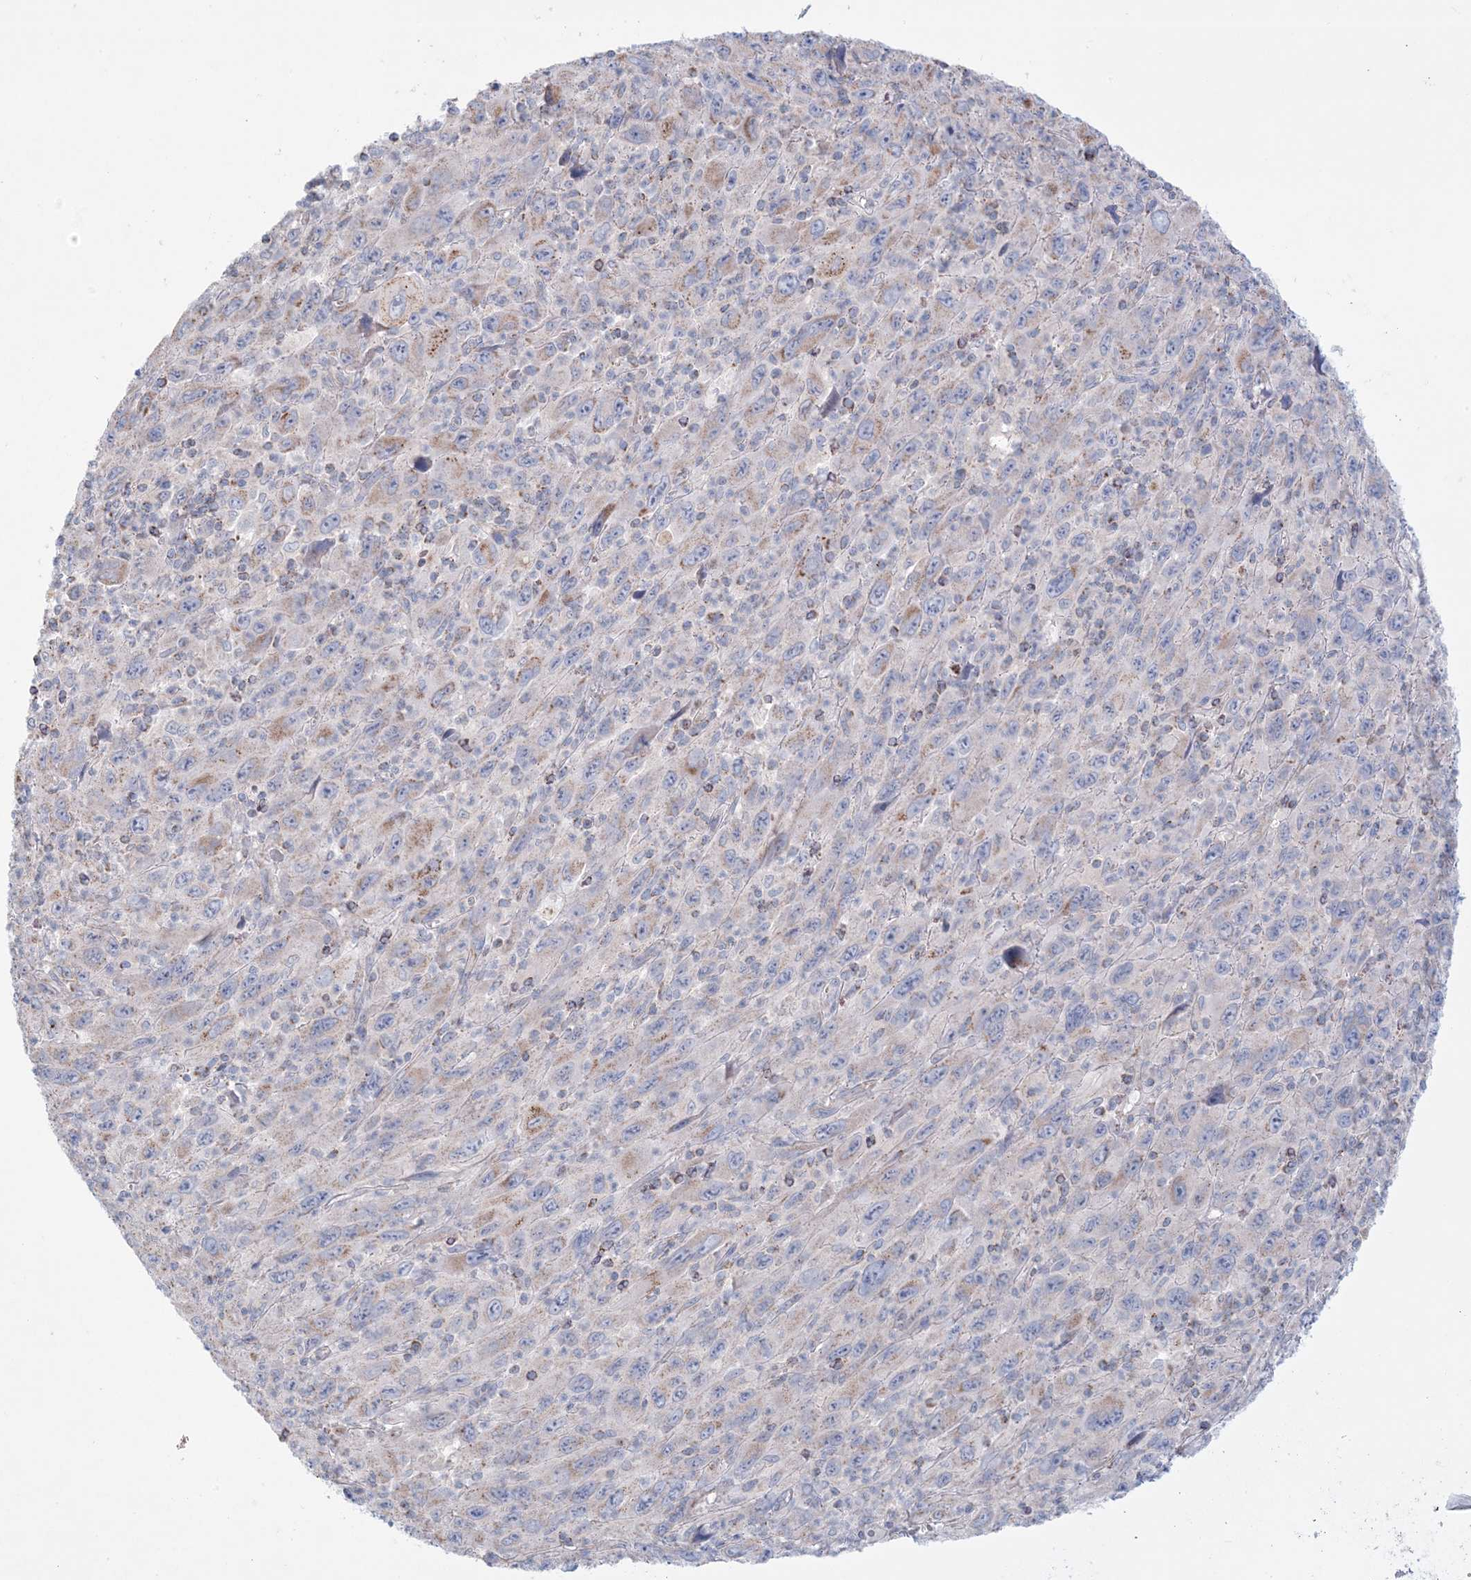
{"staining": {"intensity": "weak", "quantity": "<25%", "location": "cytoplasmic/membranous"}, "tissue": "melanoma", "cell_type": "Tumor cells", "image_type": "cancer", "snomed": [{"axis": "morphology", "description": "Malignant melanoma, Metastatic site"}, {"axis": "topography", "description": "Skin"}], "caption": "Melanoma stained for a protein using immunohistochemistry (IHC) displays no expression tumor cells.", "gene": "KCTD6", "patient": {"sex": "female", "age": 56}}